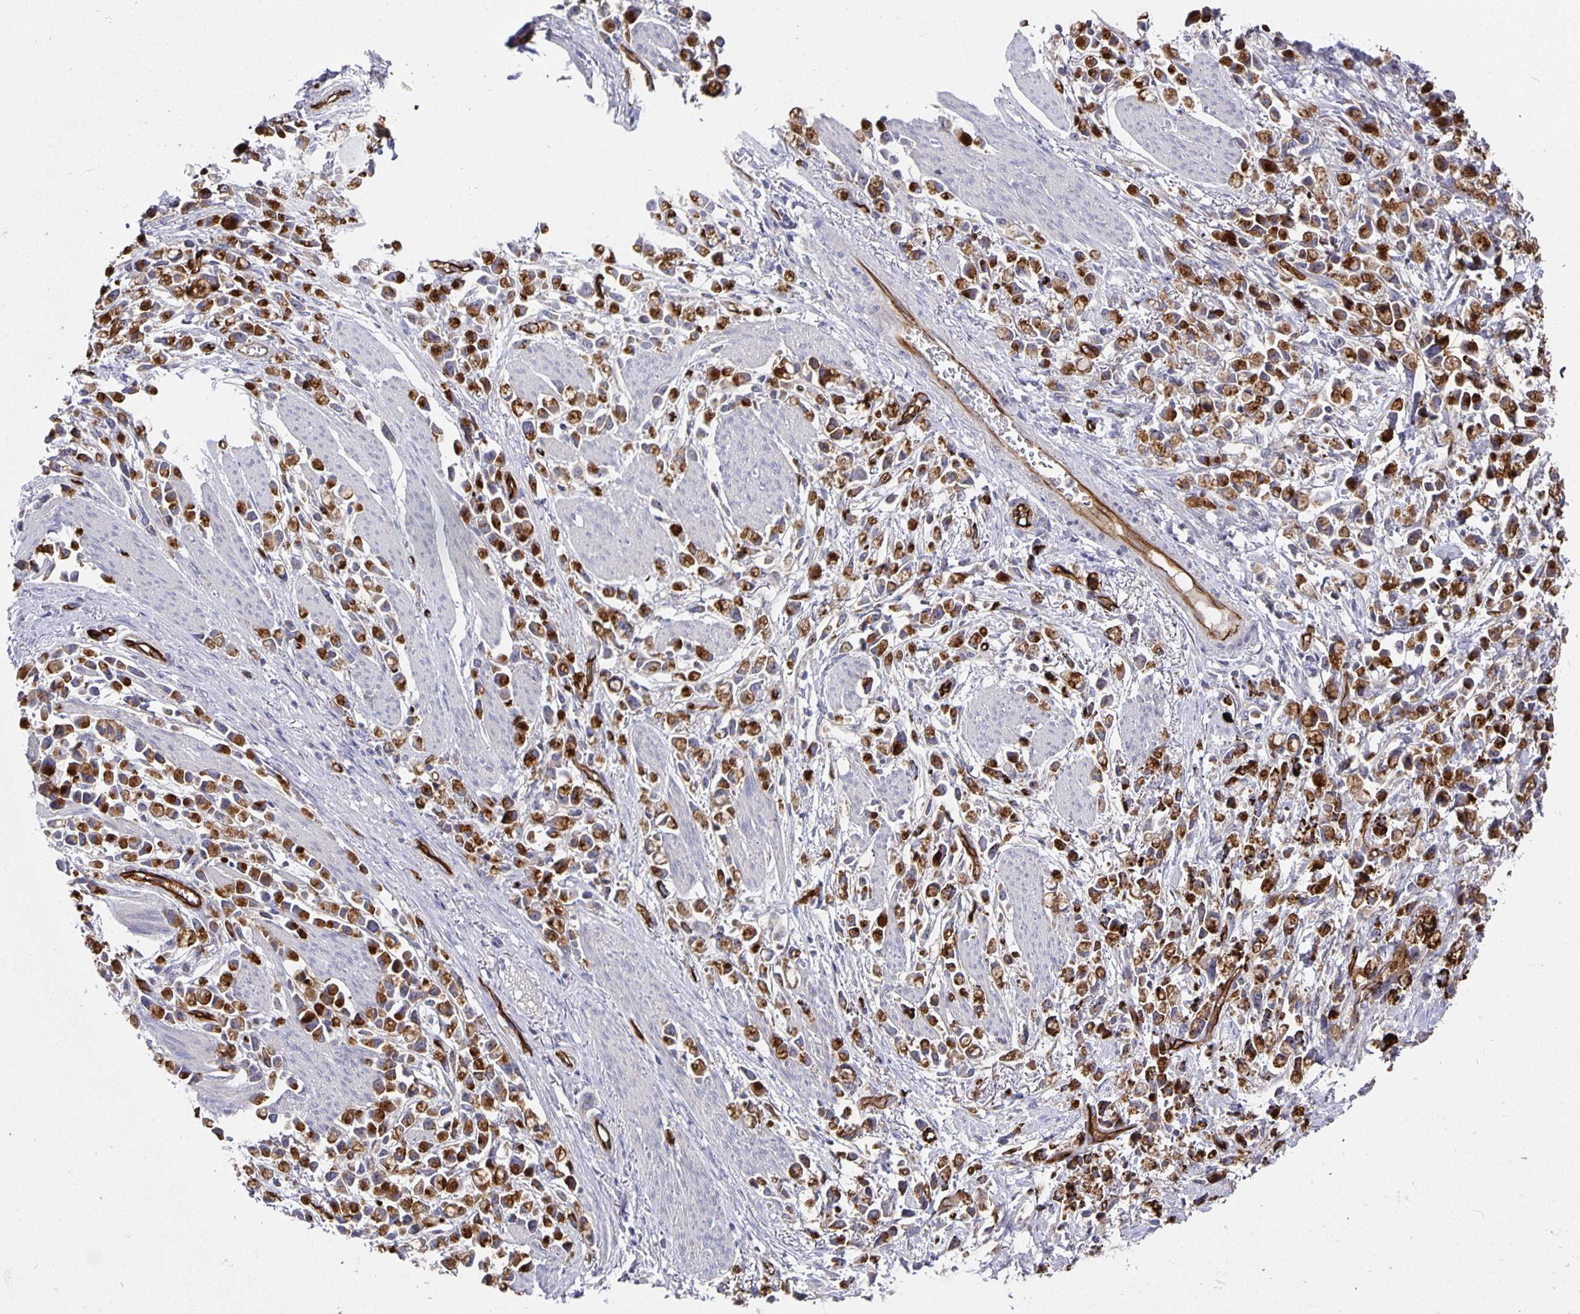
{"staining": {"intensity": "strong", "quantity": ">75%", "location": "cytoplasmic/membranous"}, "tissue": "stomach cancer", "cell_type": "Tumor cells", "image_type": "cancer", "snomed": [{"axis": "morphology", "description": "Adenocarcinoma, NOS"}, {"axis": "topography", "description": "Stomach"}], "caption": "IHC of stomach cancer demonstrates high levels of strong cytoplasmic/membranous staining in about >75% of tumor cells. The staining is performed using DAB (3,3'-diaminobenzidine) brown chromogen to label protein expression. The nuclei are counter-stained blue using hematoxylin.", "gene": "PODXL", "patient": {"sex": "female", "age": 81}}